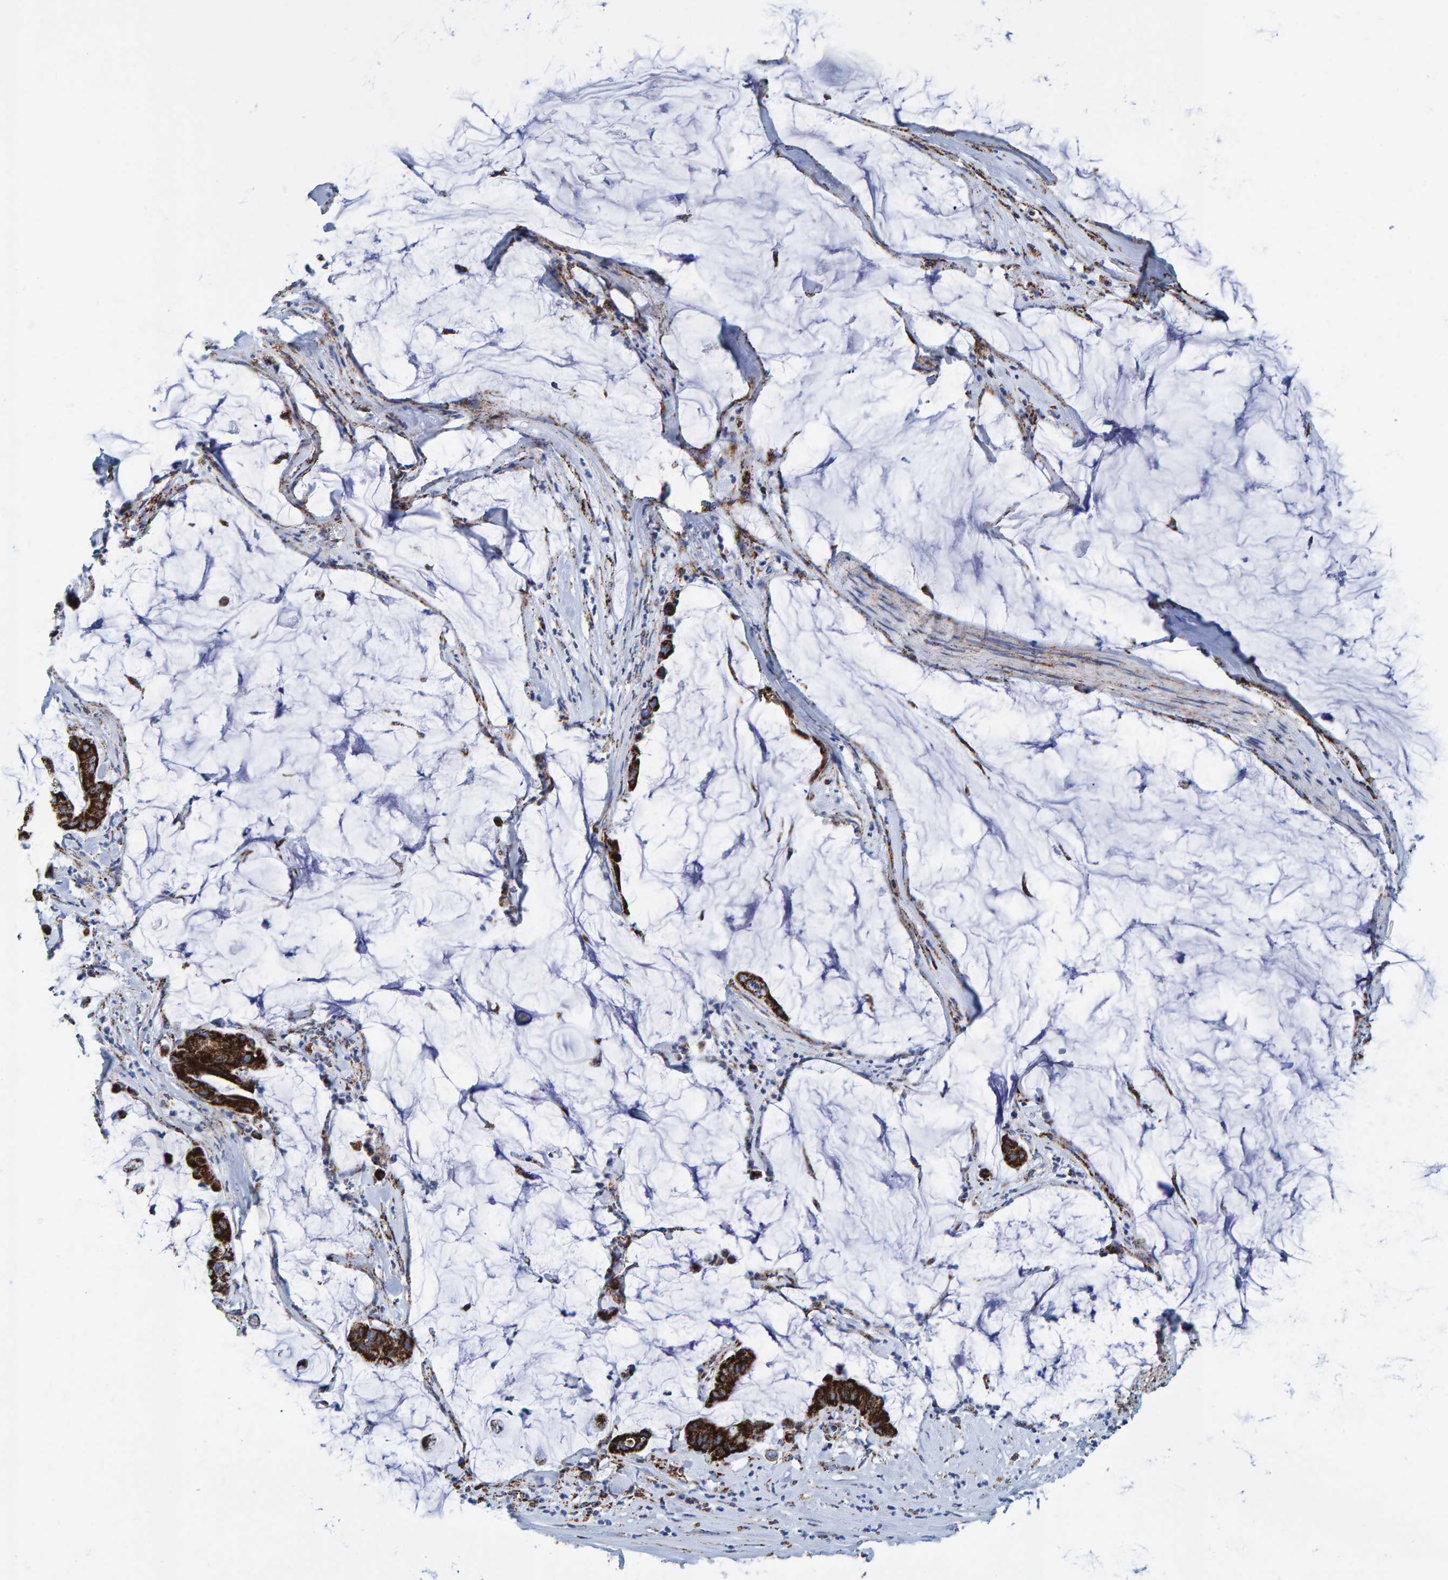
{"staining": {"intensity": "strong", "quantity": ">75%", "location": "cytoplasmic/membranous"}, "tissue": "pancreatic cancer", "cell_type": "Tumor cells", "image_type": "cancer", "snomed": [{"axis": "morphology", "description": "Adenocarcinoma, NOS"}, {"axis": "topography", "description": "Pancreas"}], "caption": "Immunohistochemical staining of pancreatic adenocarcinoma demonstrates high levels of strong cytoplasmic/membranous protein positivity in about >75% of tumor cells.", "gene": "ENSG00000262660", "patient": {"sex": "male", "age": 41}}